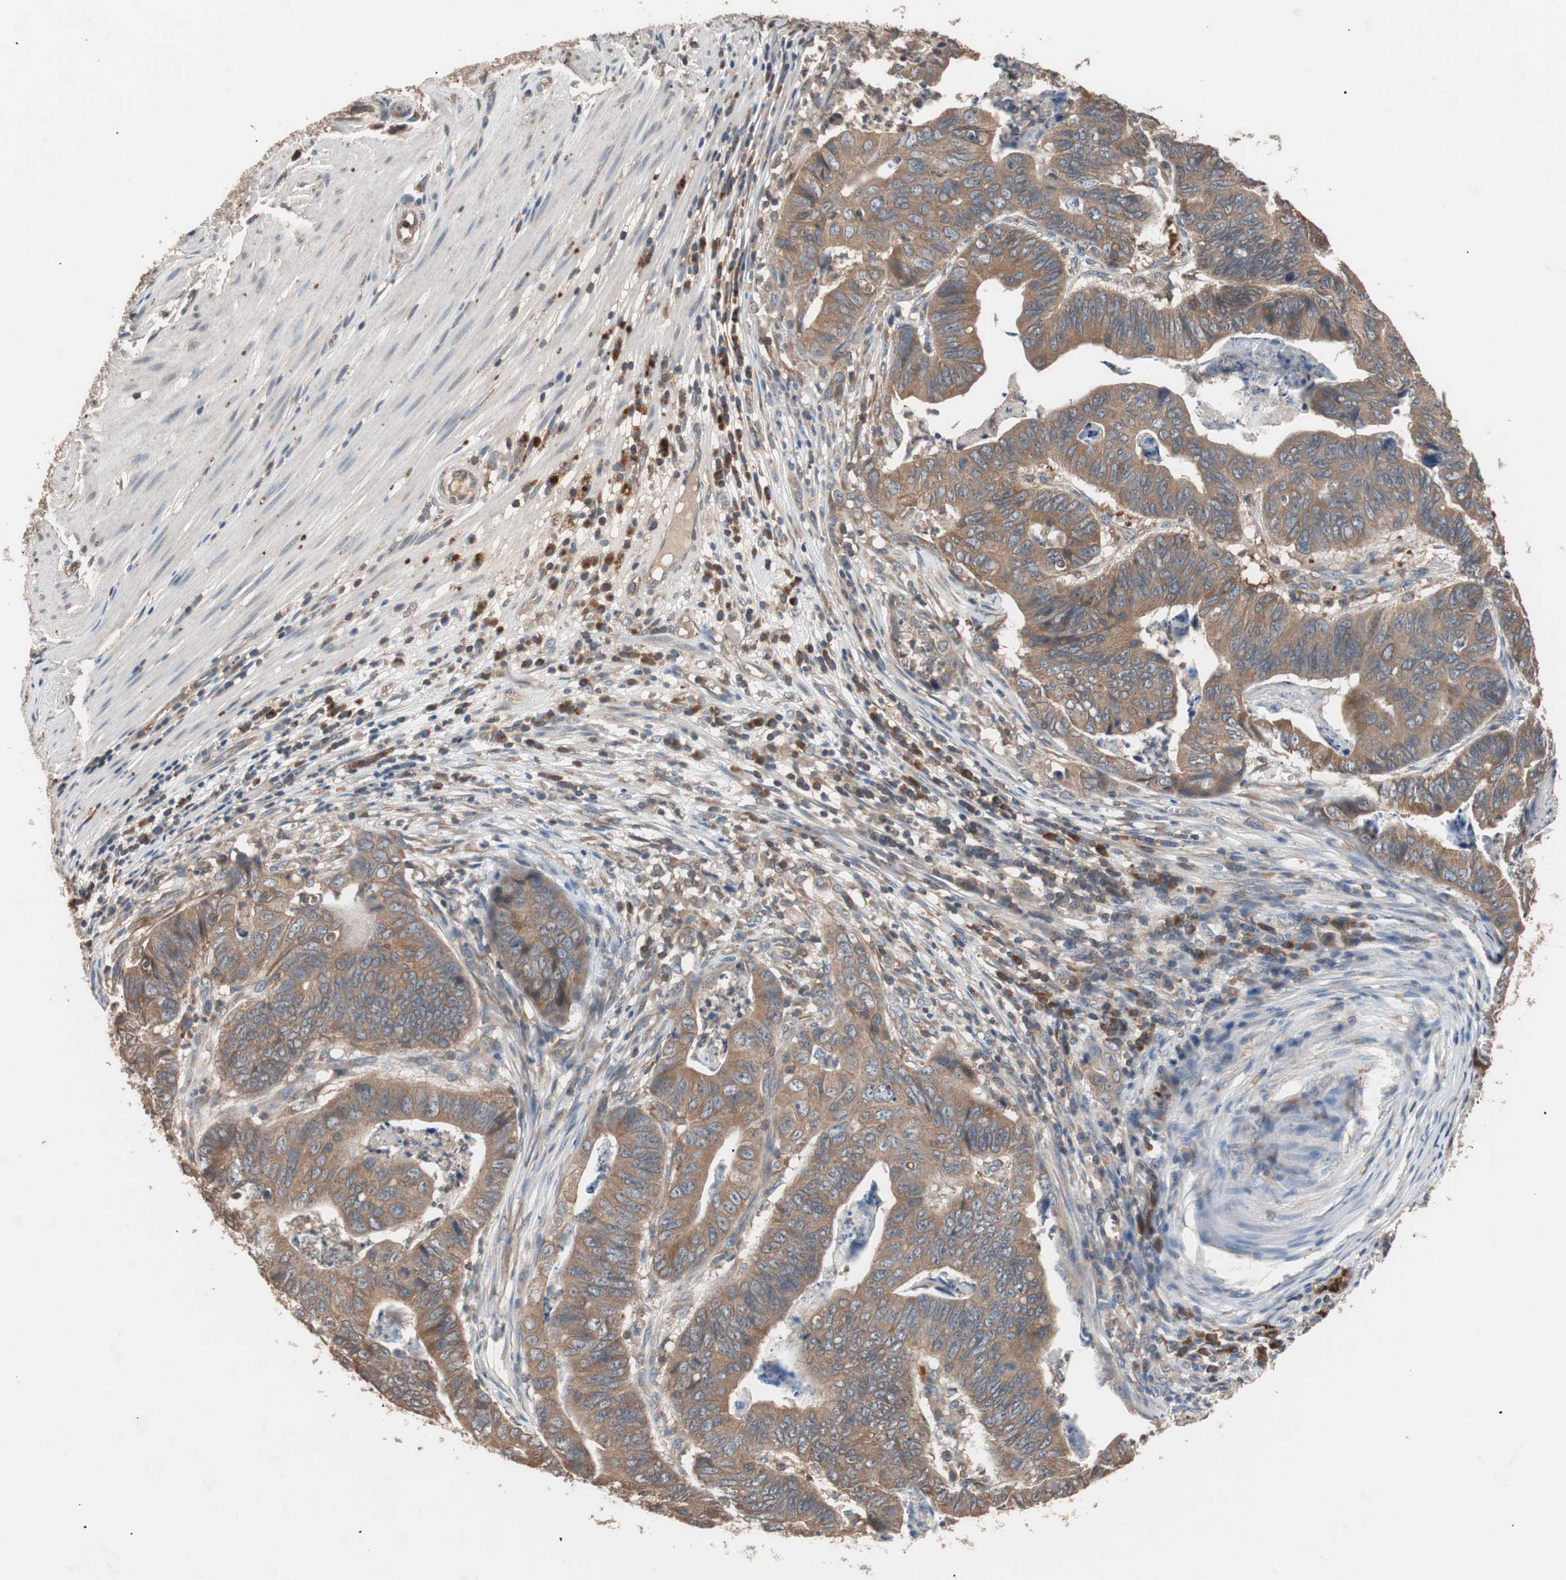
{"staining": {"intensity": "moderate", "quantity": ">75%", "location": "cytoplasmic/membranous"}, "tissue": "stomach cancer", "cell_type": "Tumor cells", "image_type": "cancer", "snomed": [{"axis": "morphology", "description": "Adenocarcinoma, NOS"}, {"axis": "topography", "description": "Stomach, lower"}], "caption": "Stomach adenocarcinoma stained for a protein (brown) reveals moderate cytoplasmic/membranous positive positivity in about >75% of tumor cells.", "gene": "GLYCTK", "patient": {"sex": "male", "age": 77}}